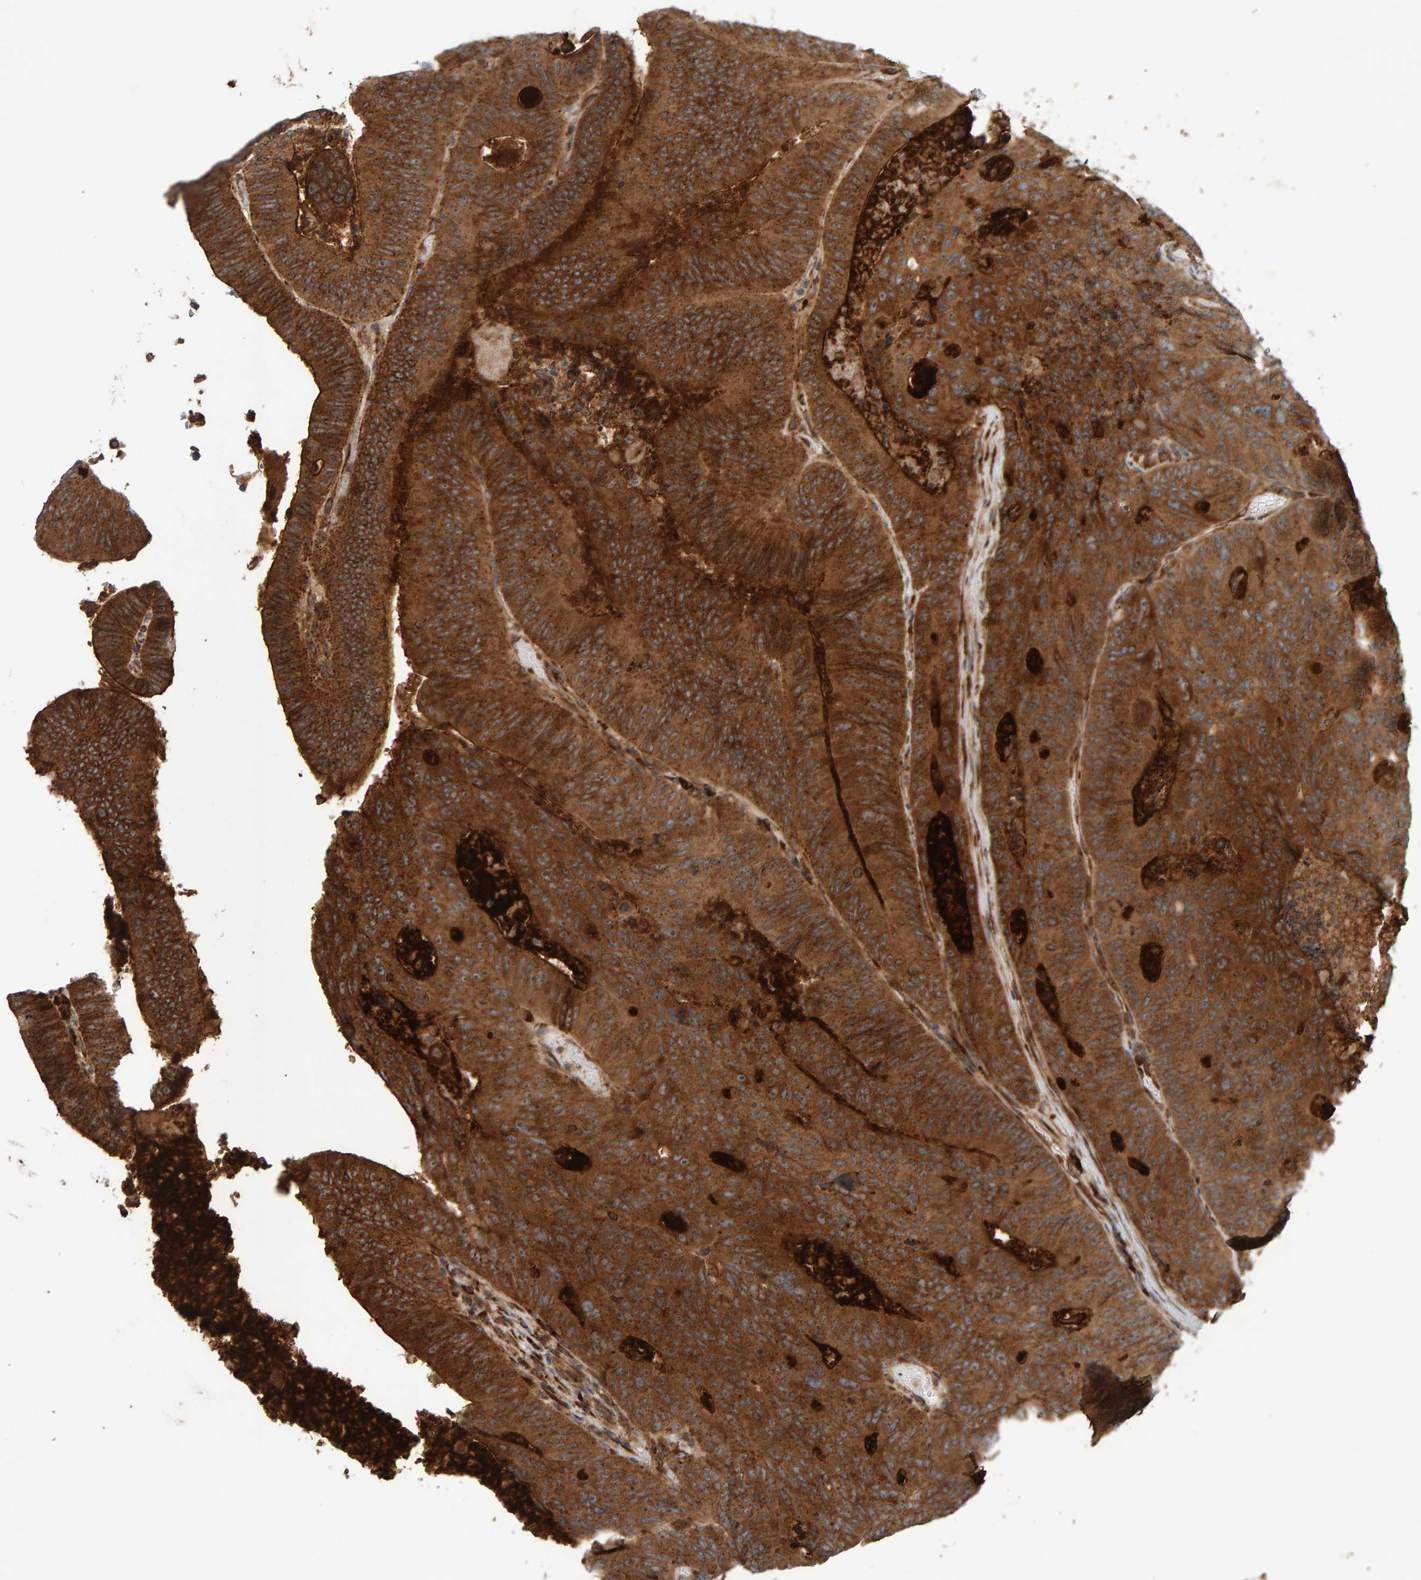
{"staining": {"intensity": "strong", "quantity": ">75%", "location": "cytoplasmic/membranous"}, "tissue": "colorectal cancer", "cell_type": "Tumor cells", "image_type": "cancer", "snomed": [{"axis": "morphology", "description": "Adenocarcinoma, NOS"}, {"axis": "topography", "description": "Colon"}], "caption": "Tumor cells reveal high levels of strong cytoplasmic/membranous positivity in approximately >75% of cells in colorectal cancer.", "gene": "BAIAP2", "patient": {"sex": "male", "age": 87}}